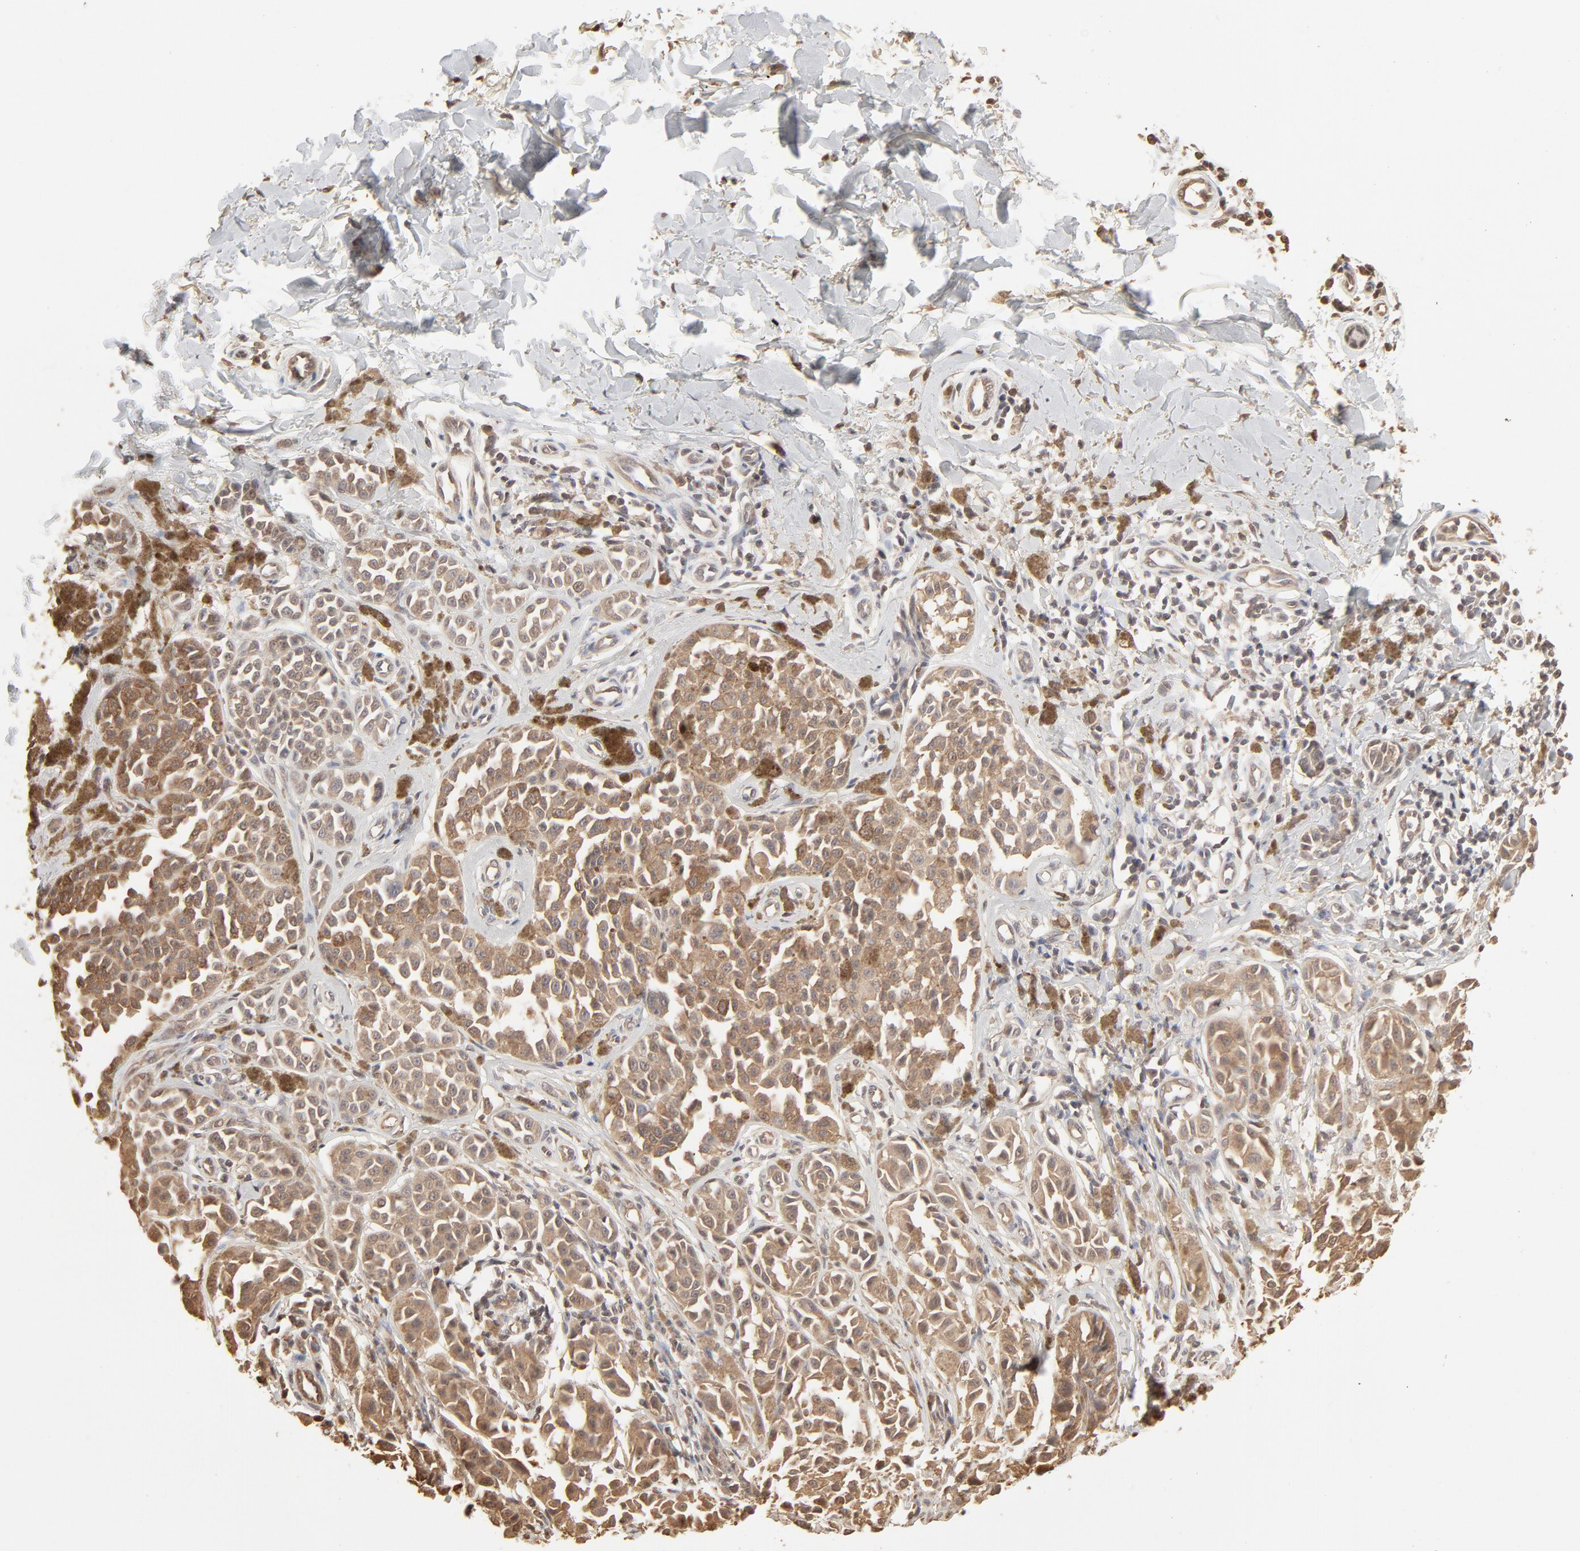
{"staining": {"intensity": "moderate", "quantity": ">75%", "location": "cytoplasmic/membranous"}, "tissue": "melanoma", "cell_type": "Tumor cells", "image_type": "cancer", "snomed": [{"axis": "morphology", "description": "Malignant melanoma, NOS"}, {"axis": "topography", "description": "Skin"}], "caption": "A photomicrograph of malignant melanoma stained for a protein displays moderate cytoplasmic/membranous brown staining in tumor cells. The staining was performed using DAB to visualize the protein expression in brown, while the nuclei were stained in blue with hematoxylin (Magnification: 20x).", "gene": "PPP2CA", "patient": {"sex": "female", "age": 38}}